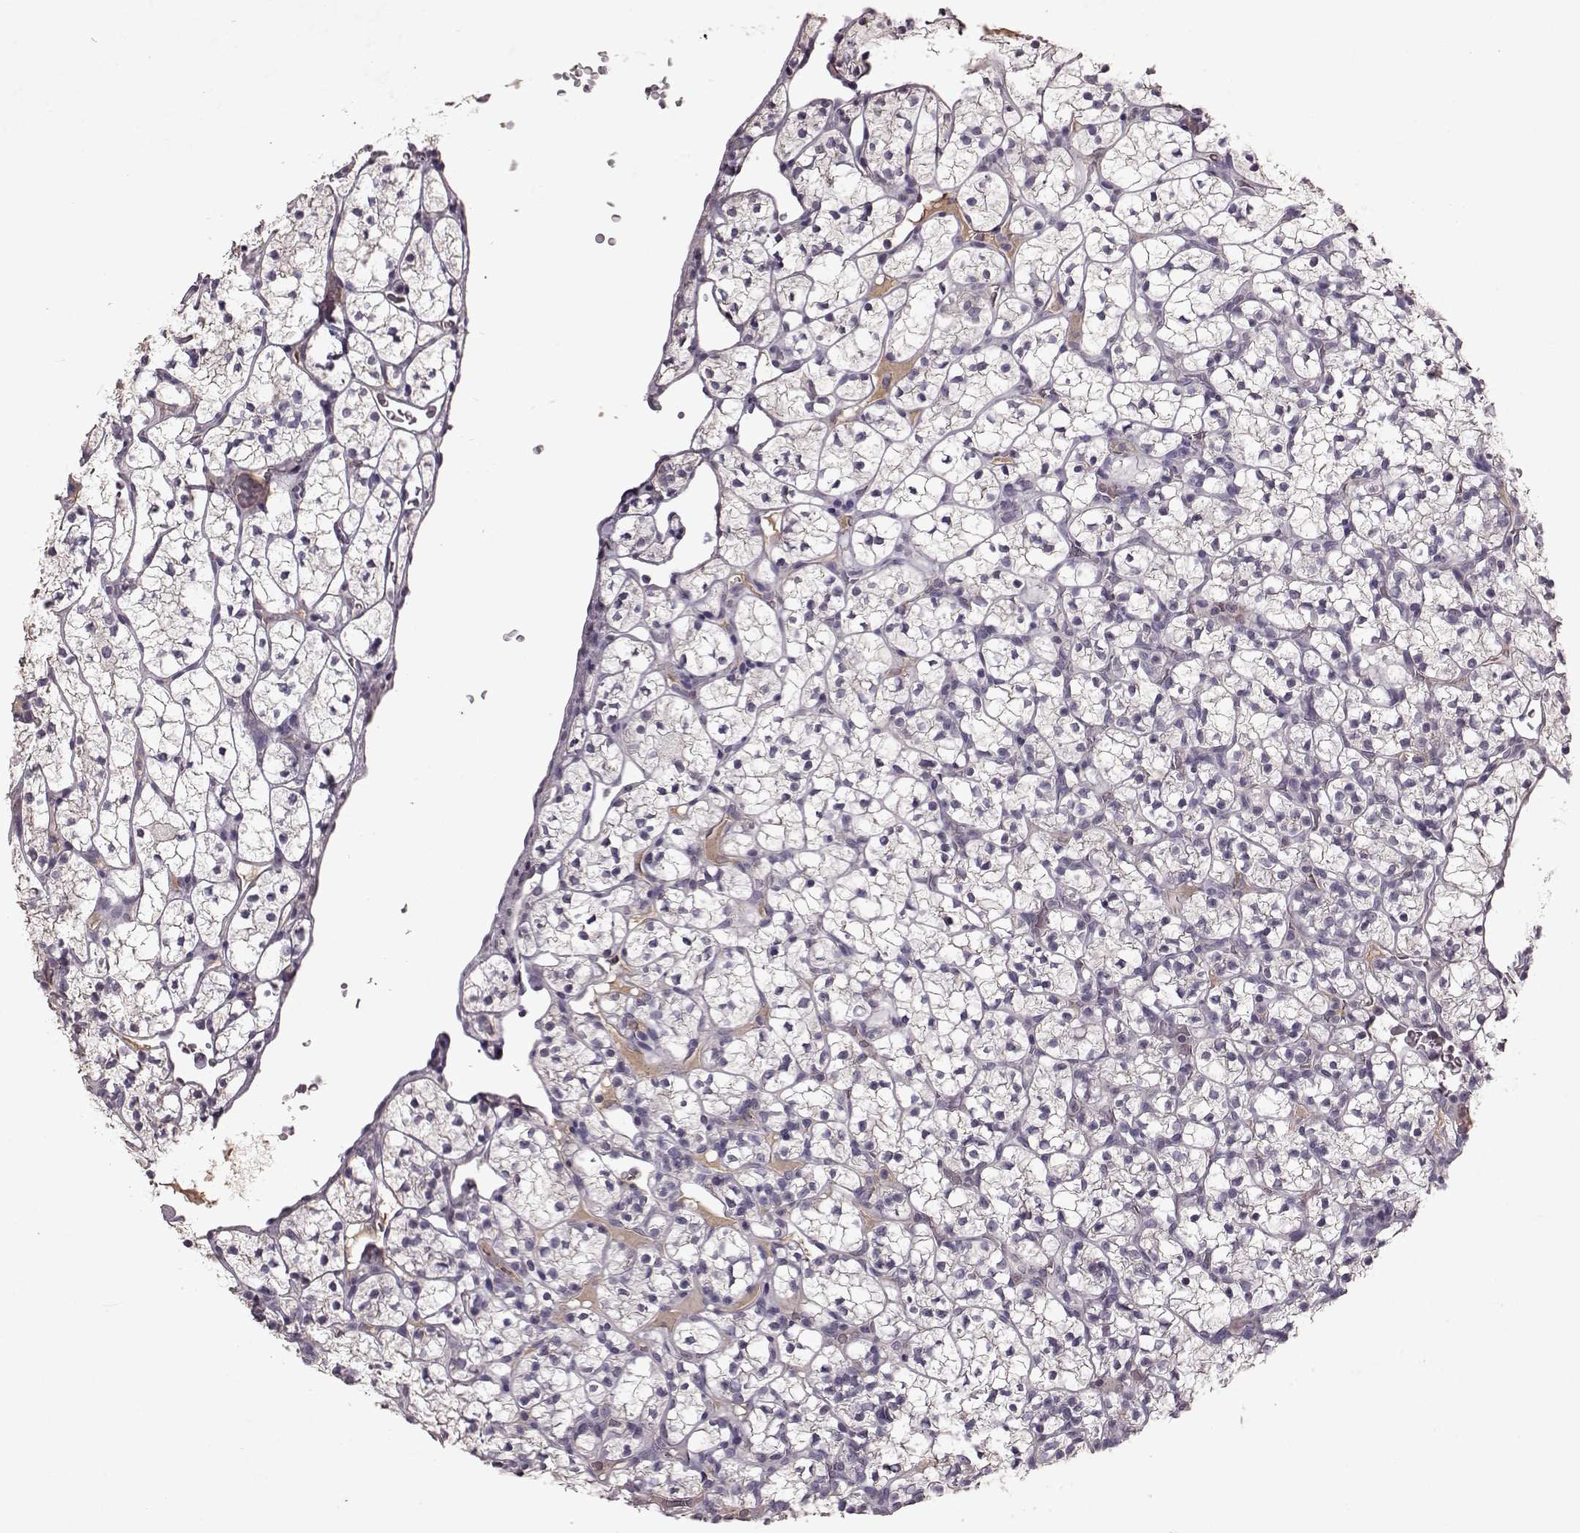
{"staining": {"intensity": "negative", "quantity": "none", "location": "none"}, "tissue": "renal cancer", "cell_type": "Tumor cells", "image_type": "cancer", "snomed": [{"axis": "morphology", "description": "Adenocarcinoma, NOS"}, {"axis": "topography", "description": "Kidney"}], "caption": "A histopathology image of human renal adenocarcinoma is negative for staining in tumor cells.", "gene": "FRRS1L", "patient": {"sex": "female", "age": 89}}